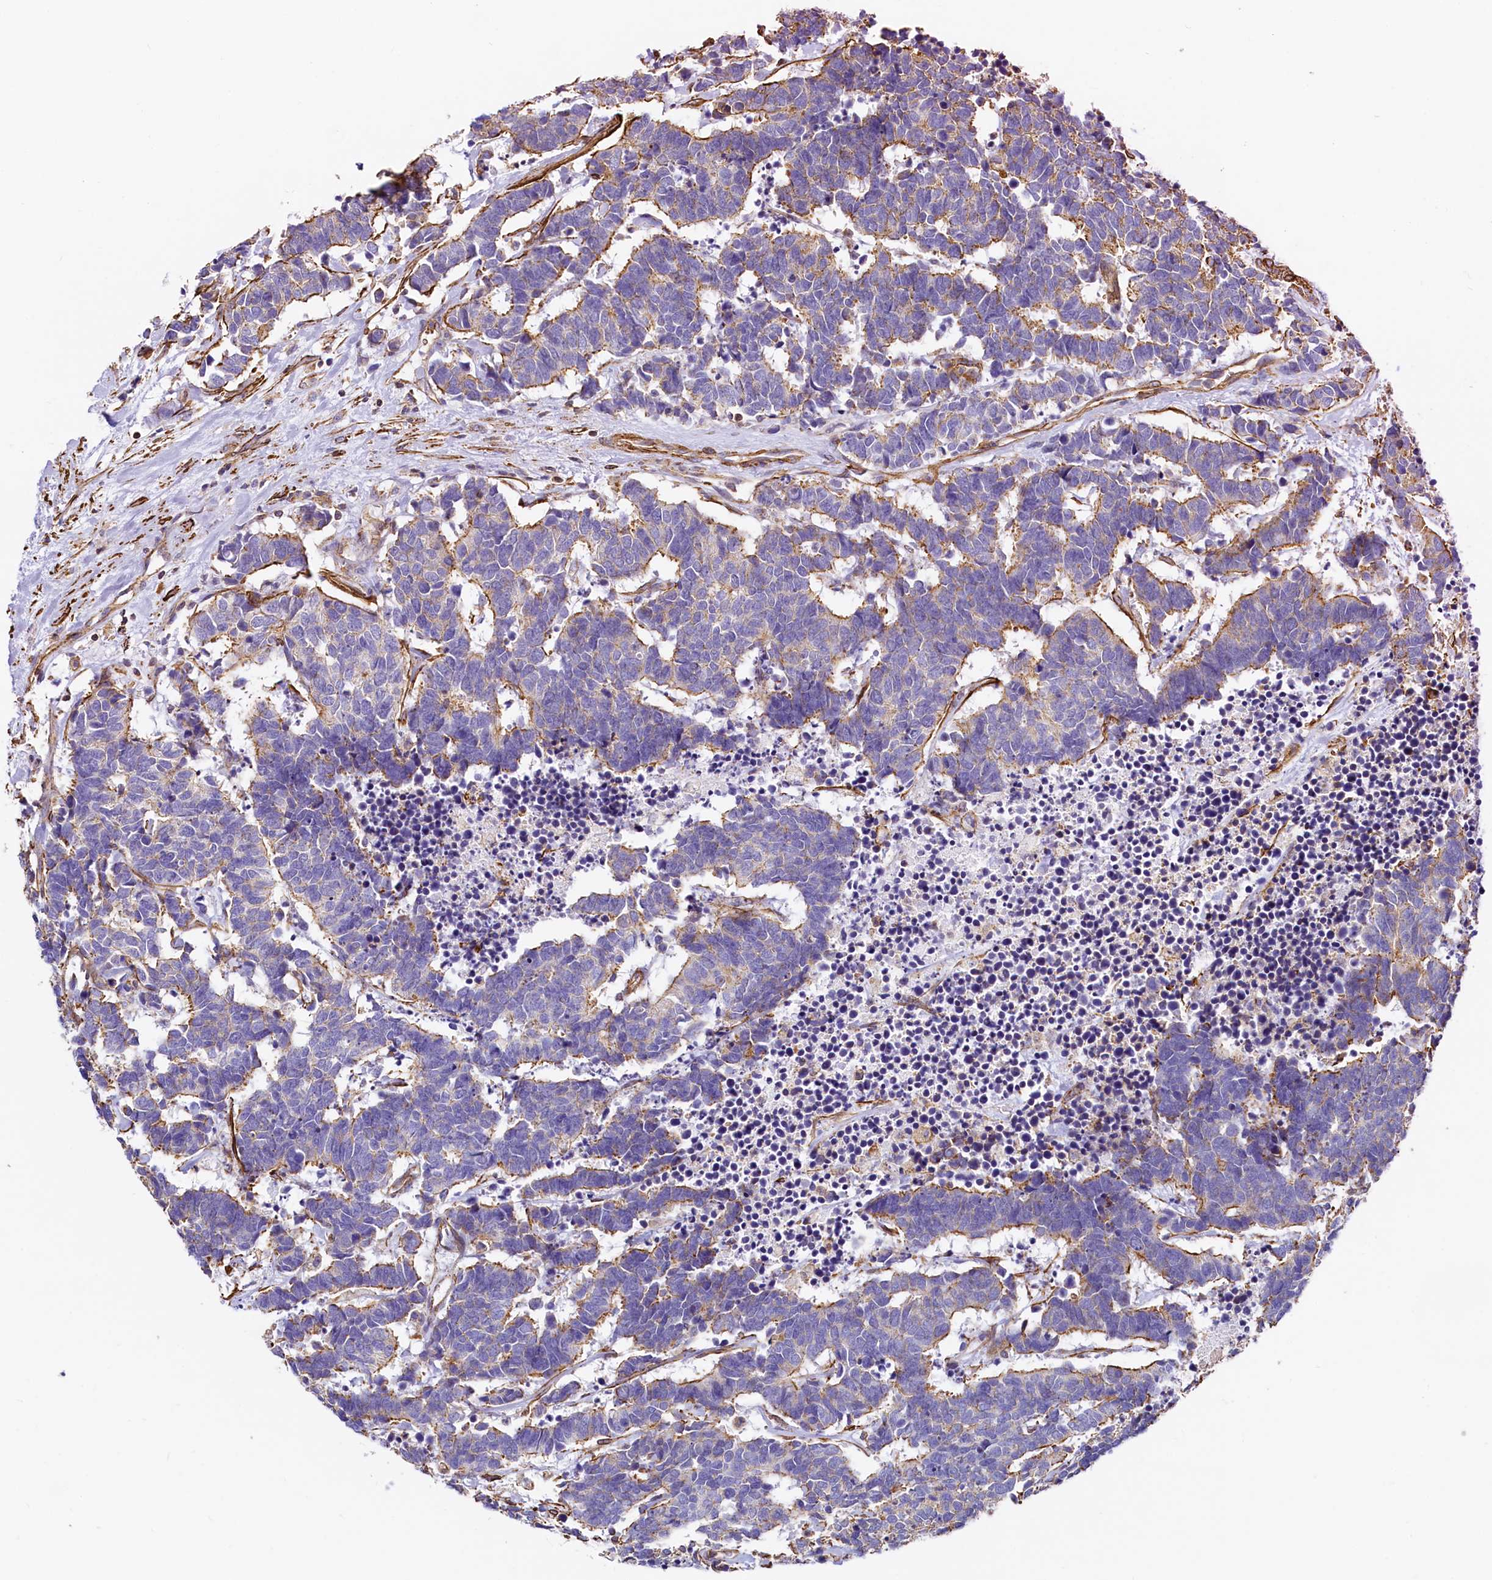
{"staining": {"intensity": "strong", "quantity": "25%-75%", "location": "cytoplasmic/membranous"}, "tissue": "carcinoid", "cell_type": "Tumor cells", "image_type": "cancer", "snomed": [{"axis": "morphology", "description": "Carcinoma, NOS"}, {"axis": "morphology", "description": "Carcinoid, malignant, NOS"}, {"axis": "topography", "description": "Urinary bladder"}], "caption": "Strong cytoplasmic/membranous protein positivity is seen in about 25%-75% of tumor cells in carcinoma. The staining was performed using DAB, with brown indicating positive protein expression. Nuclei are stained blue with hematoxylin.", "gene": "THBS1", "patient": {"sex": "male", "age": 57}}